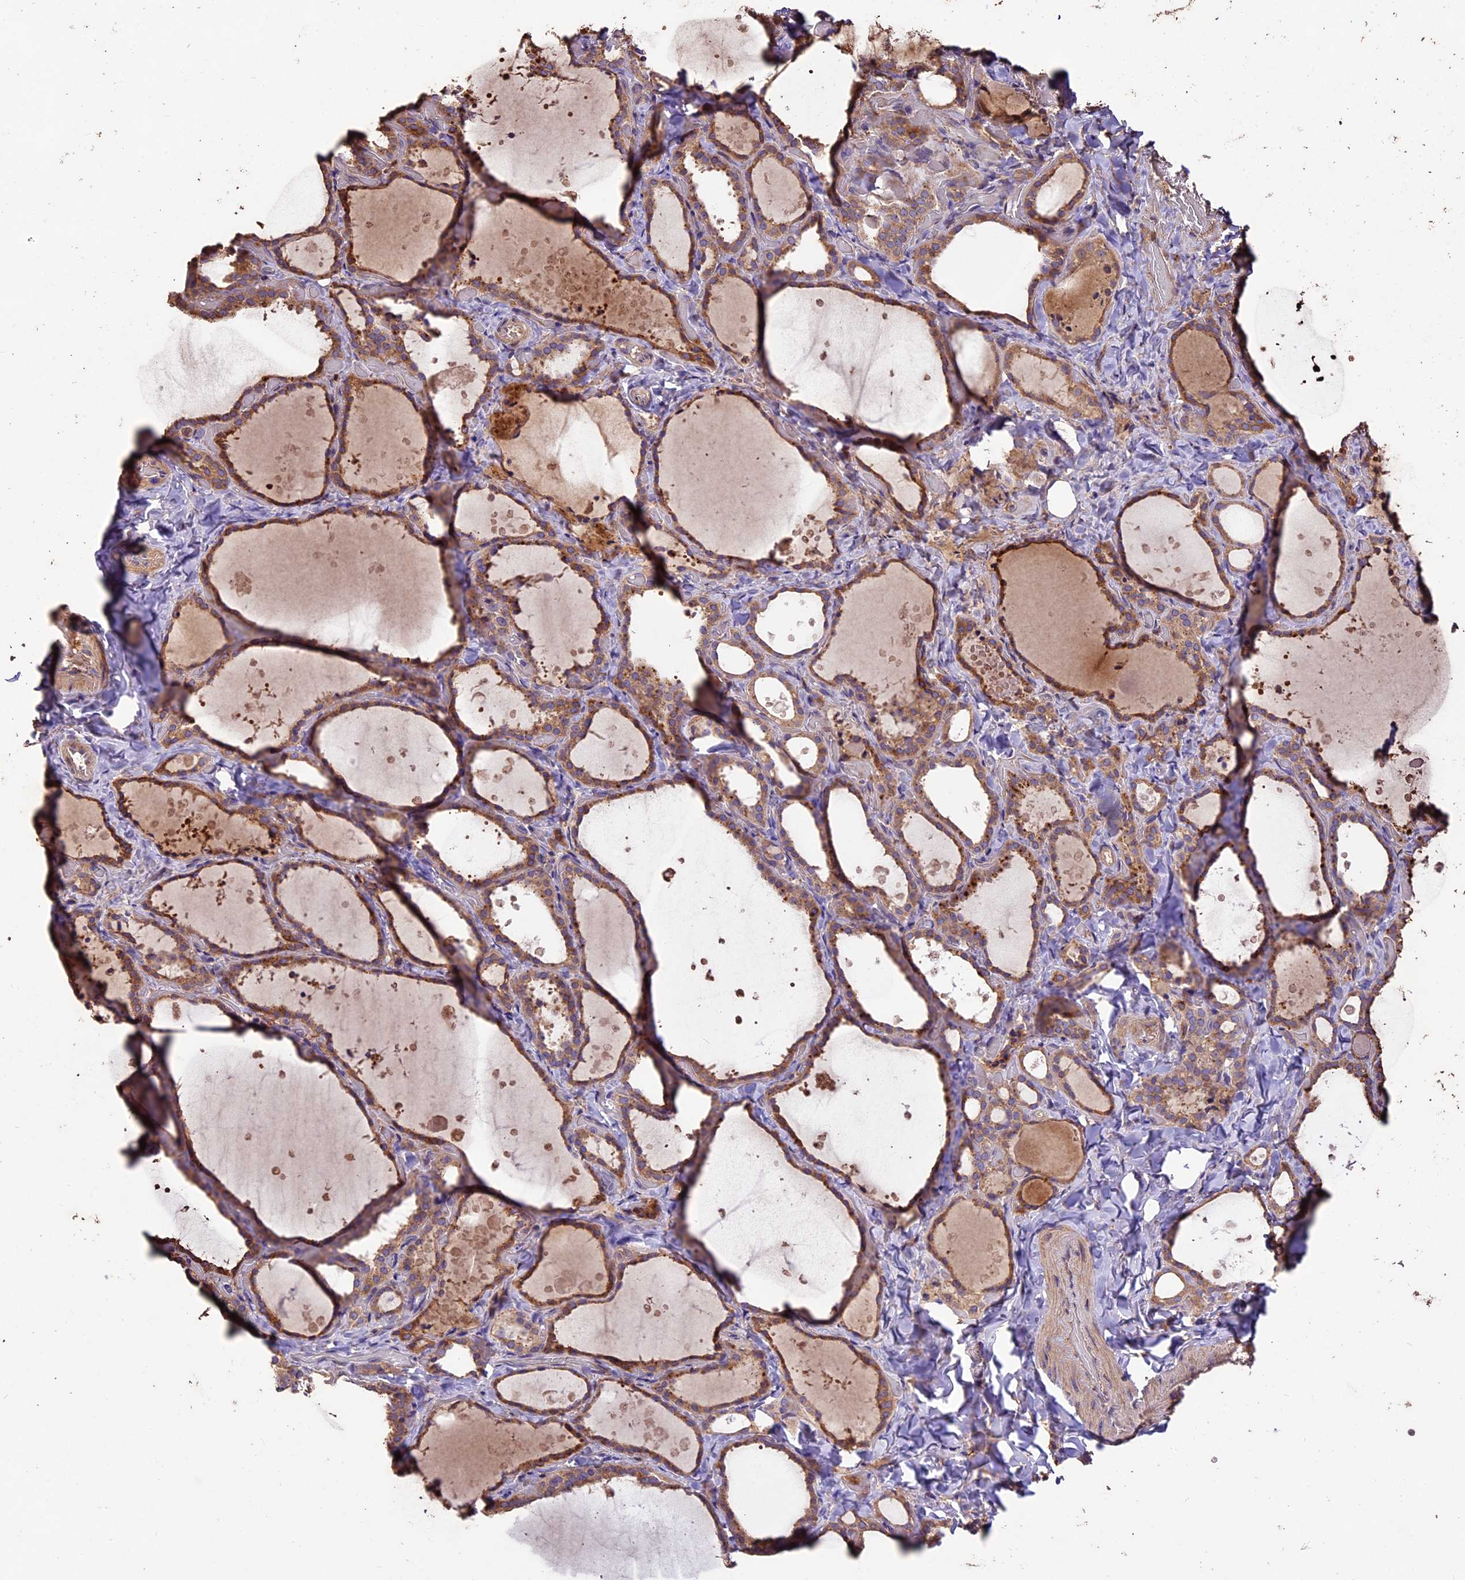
{"staining": {"intensity": "moderate", "quantity": ">75%", "location": "cytoplasmic/membranous"}, "tissue": "thyroid gland", "cell_type": "Glandular cells", "image_type": "normal", "snomed": [{"axis": "morphology", "description": "Normal tissue, NOS"}, {"axis": "topography", "description": "Thyroid gland"}], "caption": "A medium amount of moderate cytoplasmic/membranous expression is appreciated in about >75% of glandular cells in normal thyroid gland. The staining was performed using DAB (3,3'-diaminobenzidine), with brown indicating positive protein expression. Nuclei are stained blue with hematoxylin.", "gene": "CRLF1", "patient": {"sex": "female", "age": 44}}